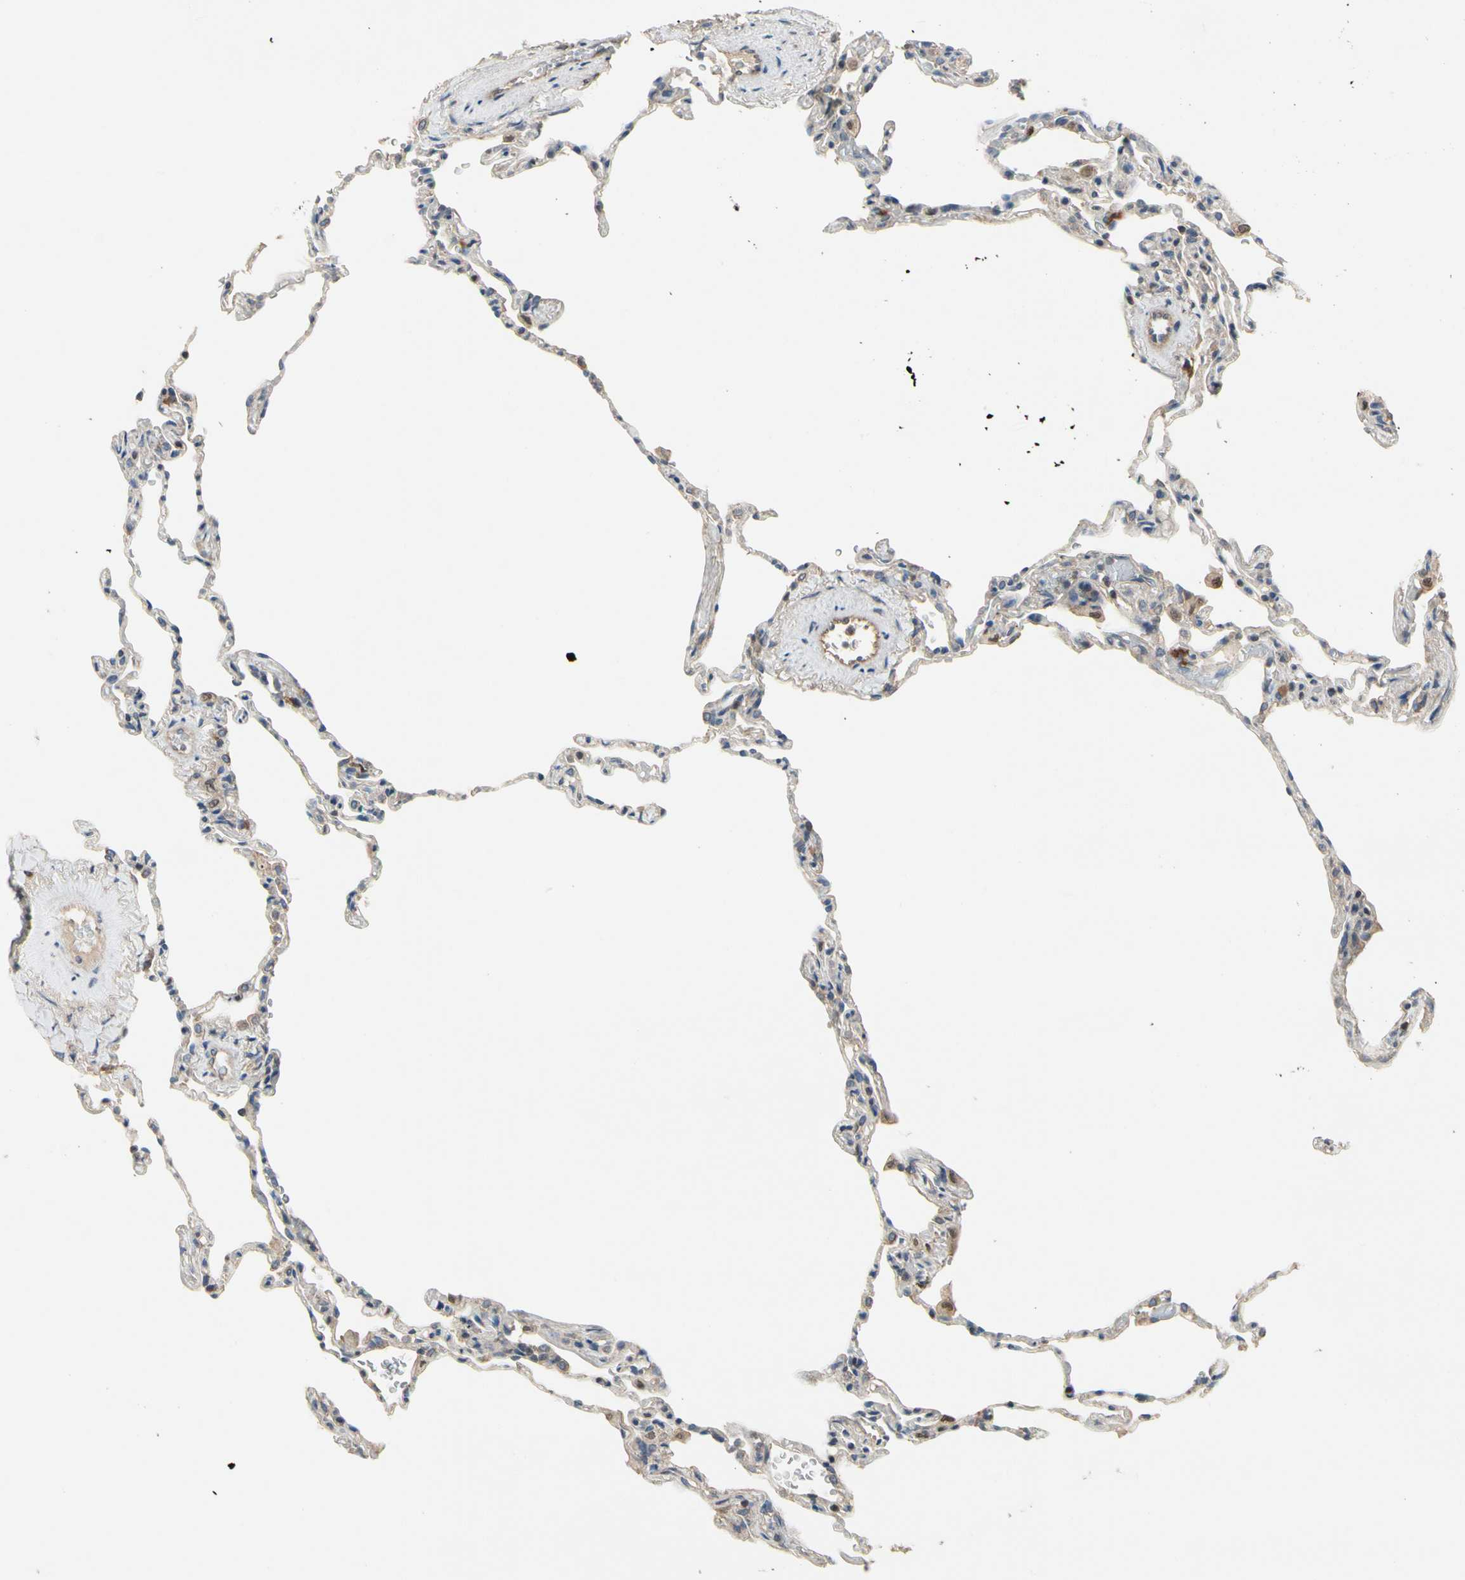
{"staining": {"intensity": "negative", "quantity": "none", "location": "none"}, "tissue": "lung", "cell_type": "Alveolar cells", "image_type": "normal", "snomed": [{"axis": "morphology", "description": "Normal tissue, NOS"}, {"axis": "topography", "description": "Lung"}], "caption": "IHC image of unremarkable lung: lung stained with DAB (3,3'-diaminobenzidine) displays no significant protein expression in alveolar cells. (Stains: DAB (3,3'-diaminobenzidine) immunohistochemistry with hematoxylin counter stain, Microscopy: brightfield microscopy at high magnification).", "gene": "CGREF1", "patient": {"sex": "male", "age": 59}}